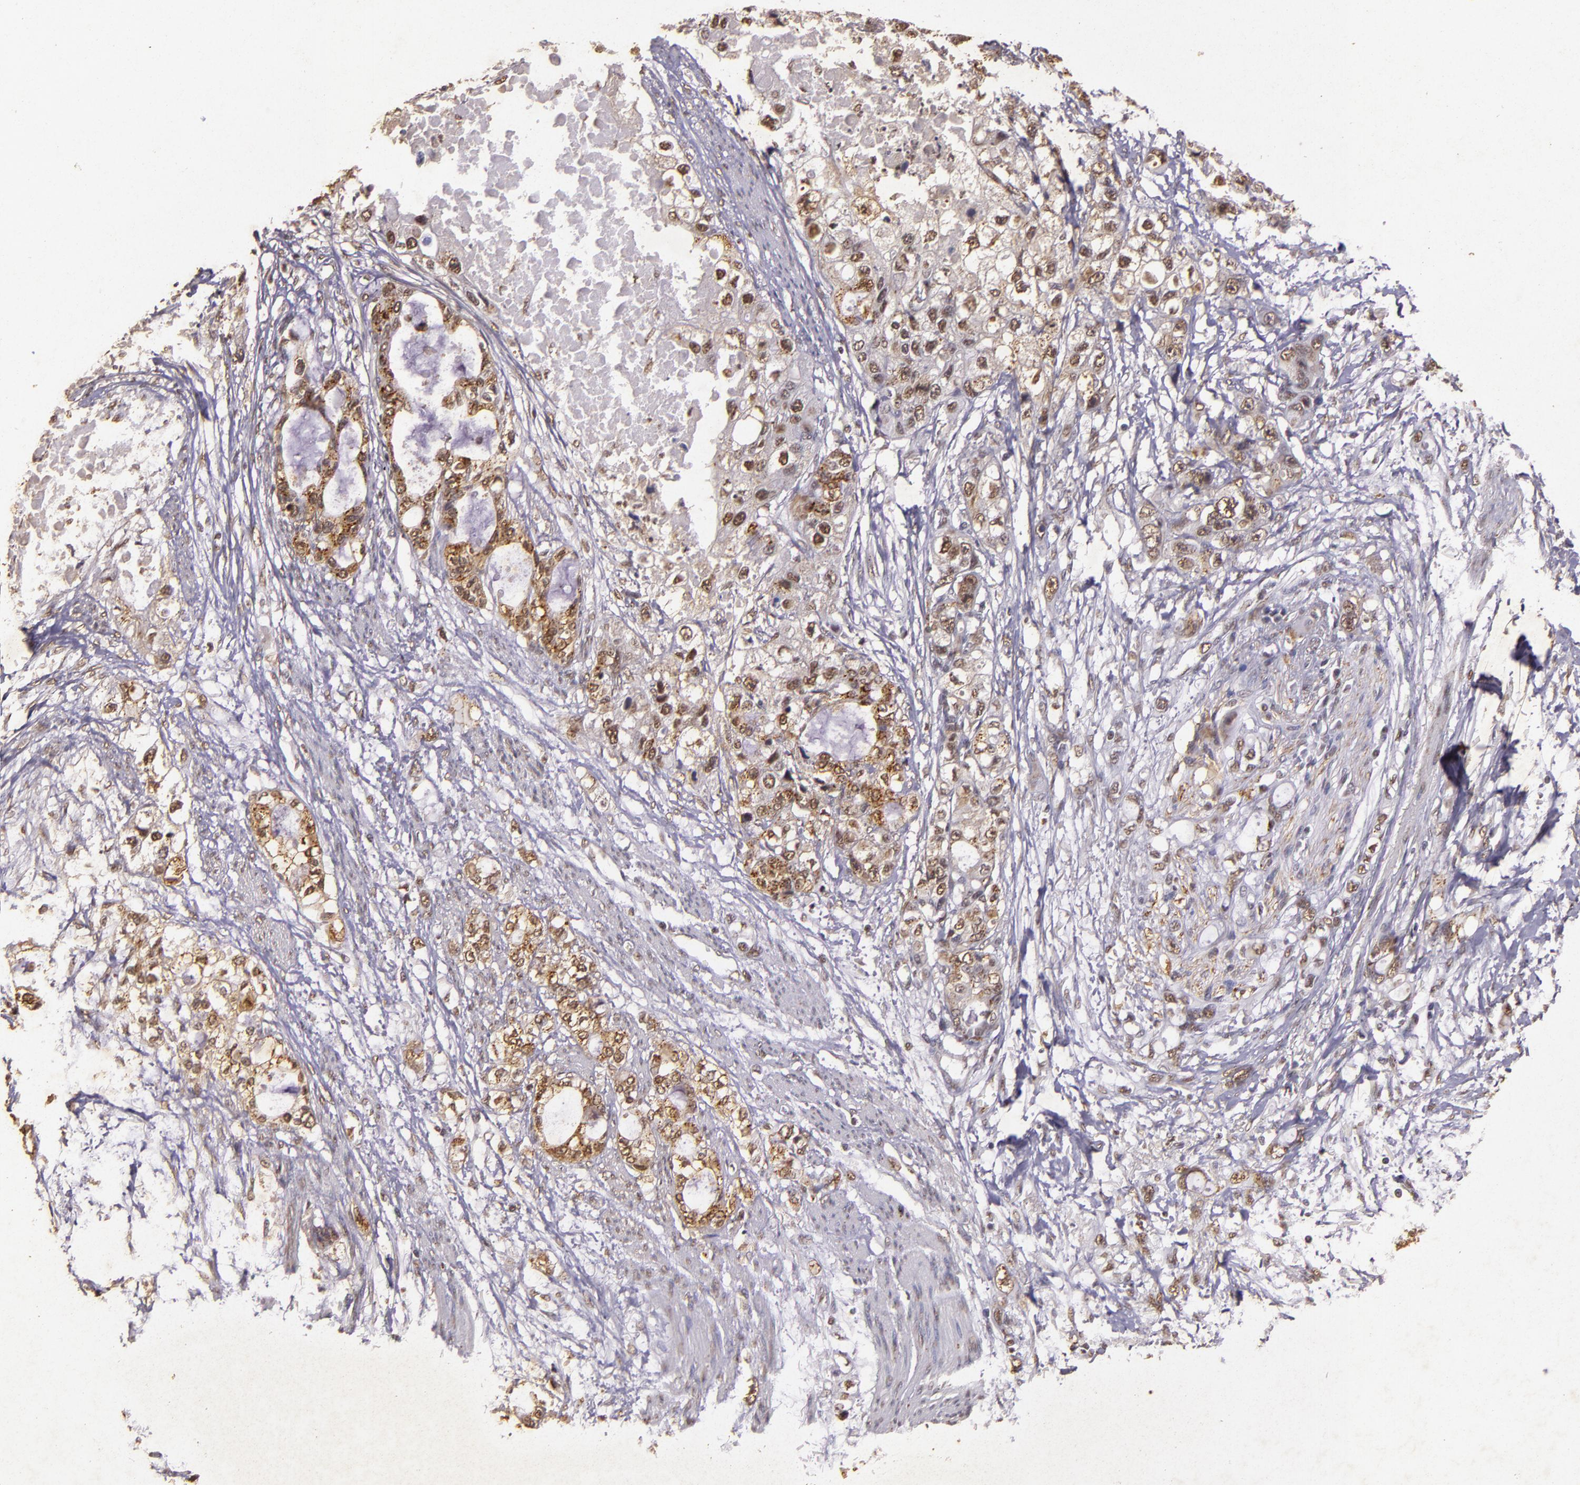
{"staining": {"intensity": "moderate", "quantity": ">75%", "location": "nuclear"}, "tissue": "stomach cancer", "cell_type": "Tumor cells", "image_type": "cancer", "snomed": [{"axis": "morphology", "description": "Adenocarcinoma, NOS"}, {"axis": "topography", "description": "Stomach, upper"}], "caption": "Stomach cancer stained for a protein (brown) reveals moderate nuclear positive staining in about >75% of tumor cells.", "gene": "CBX3", "patient": {"sex": "female", "age": 52}}